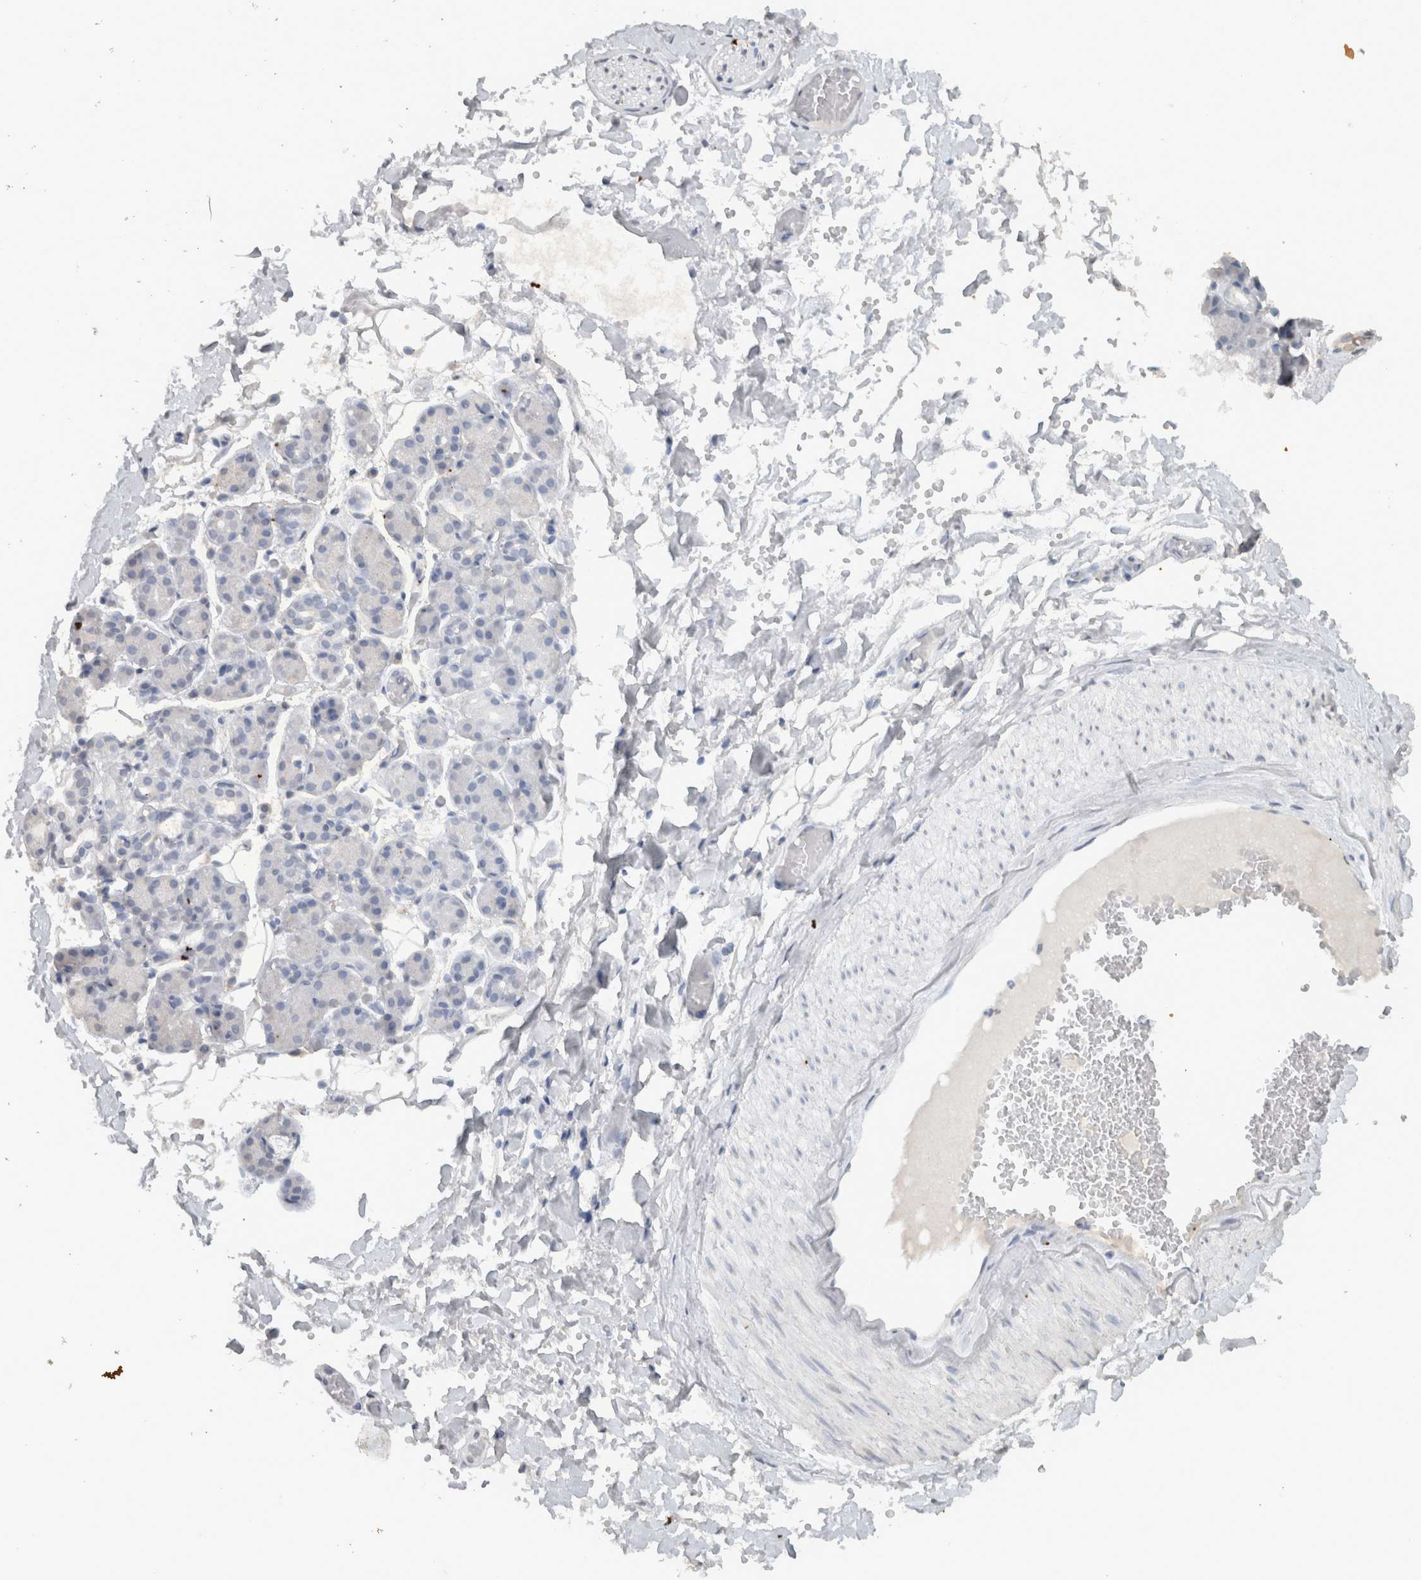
{"staining": {"intensity": "negative", "quantity": "none", "location": "none"}, "tissue": "salivary gland", "cell_type": "Glandular cells", "image_type": "normal", "snomed": [{"axis": "morphology", "description": "Normal tissue, NOS"}, {"axis": "topography", "description": "Salivary gland"}], "caption": "Histopathology image shows no protein staining in glandular cells of normal salivary gland. Nuclei are stained in blue.", "gene": "HAND2", "patient": {"sex": "male", "age": 63}}